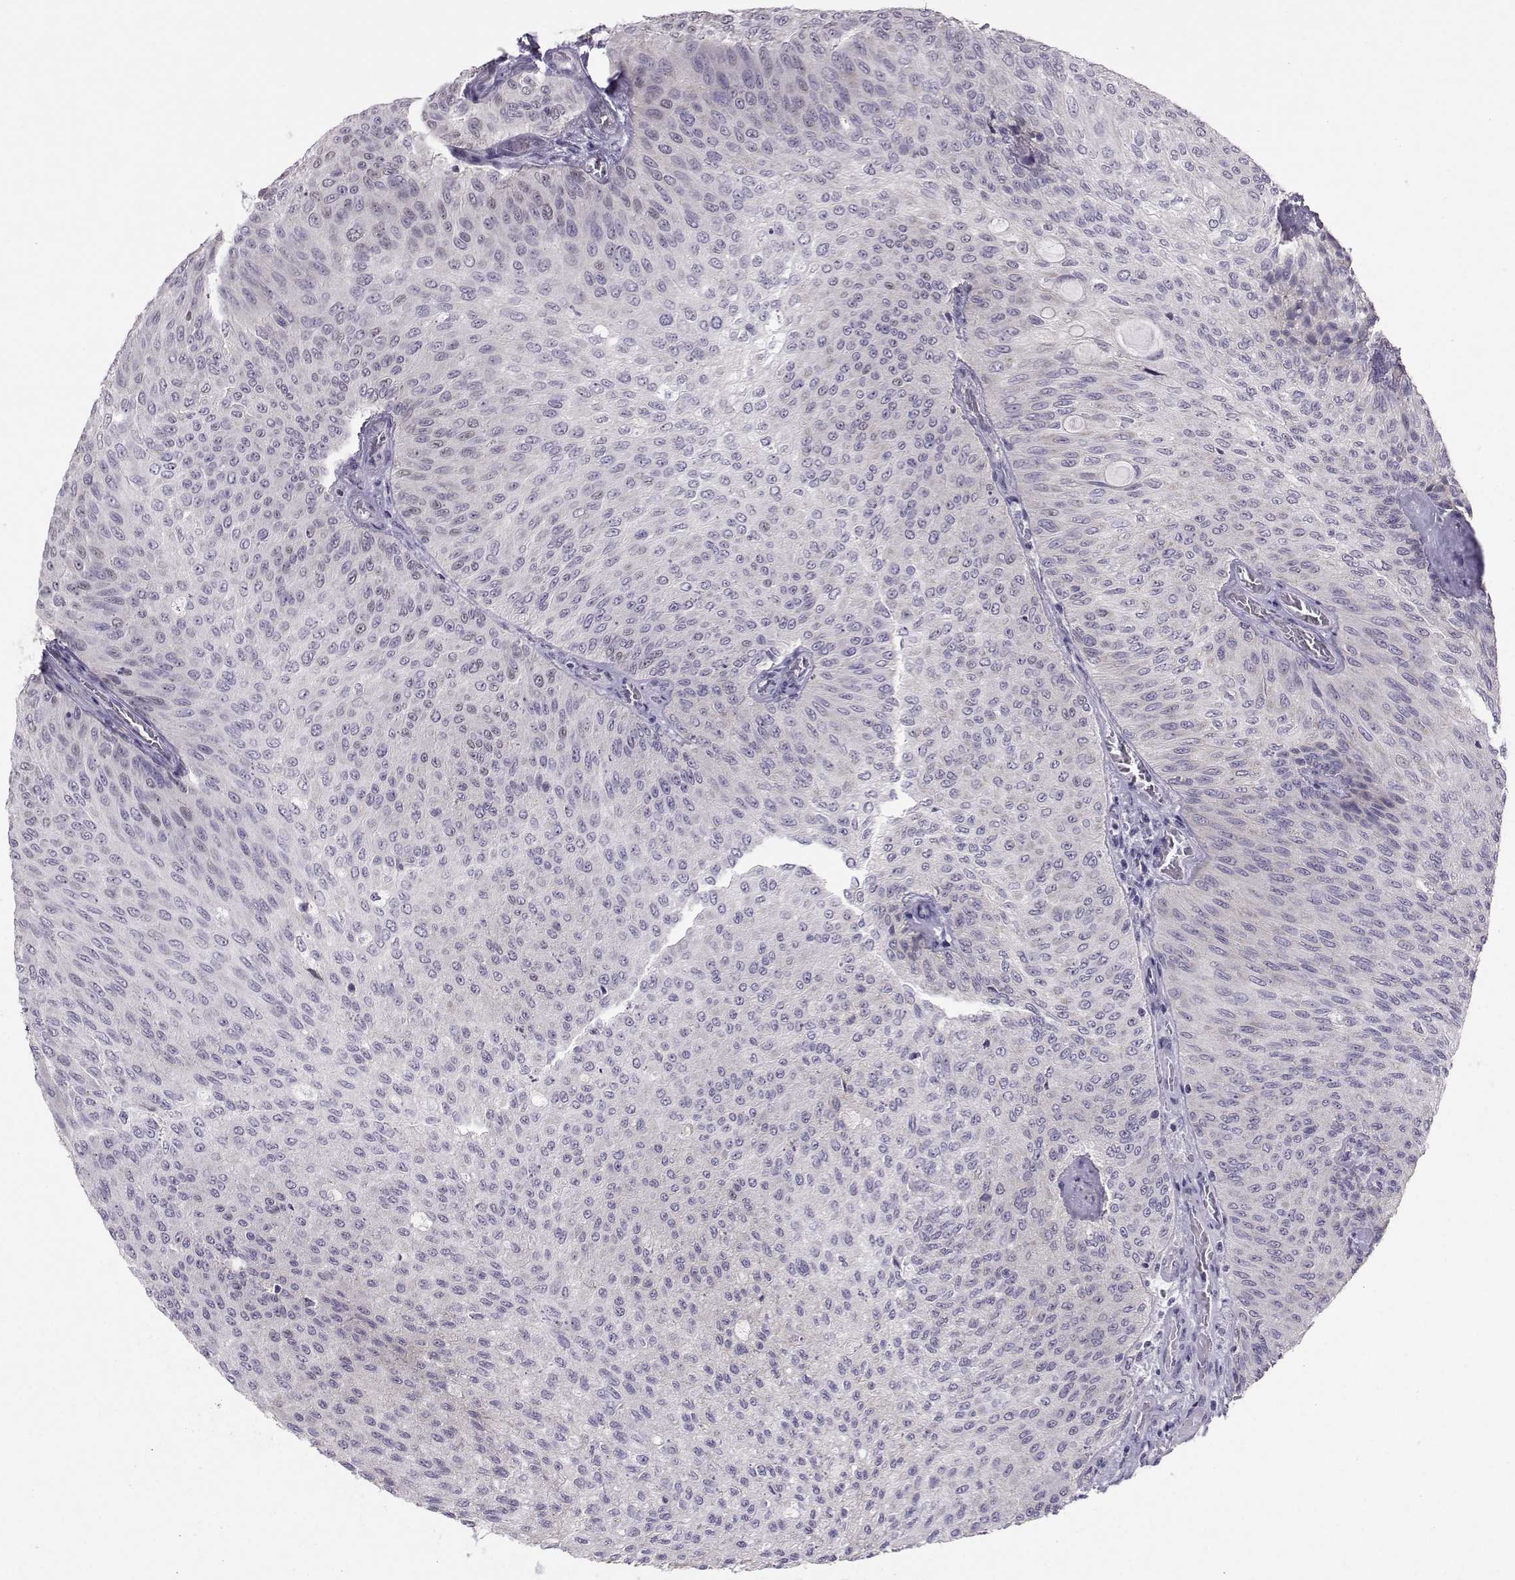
{"staining": {"intensity": "negative", "quantity": "none", "location": "none"}, "tissue": "urothelial cancer", "cell_type": "Tumor cells", "image_type": "cancer", "snomed": [{"axis": "morphology", "description": "Urothelial carcinoma, Low grade"}, {"axis": "topography", "description": "Ureter, NOS"}, {"axis": "topography", "description": "Urinary bladder"}], "caption": "Immunohistochemistry (IHC) of urothelial cancer displays no positivity in tumor cells.", "gene": "DNAAF1", "patient": {"sex": "male", "age": 78}}